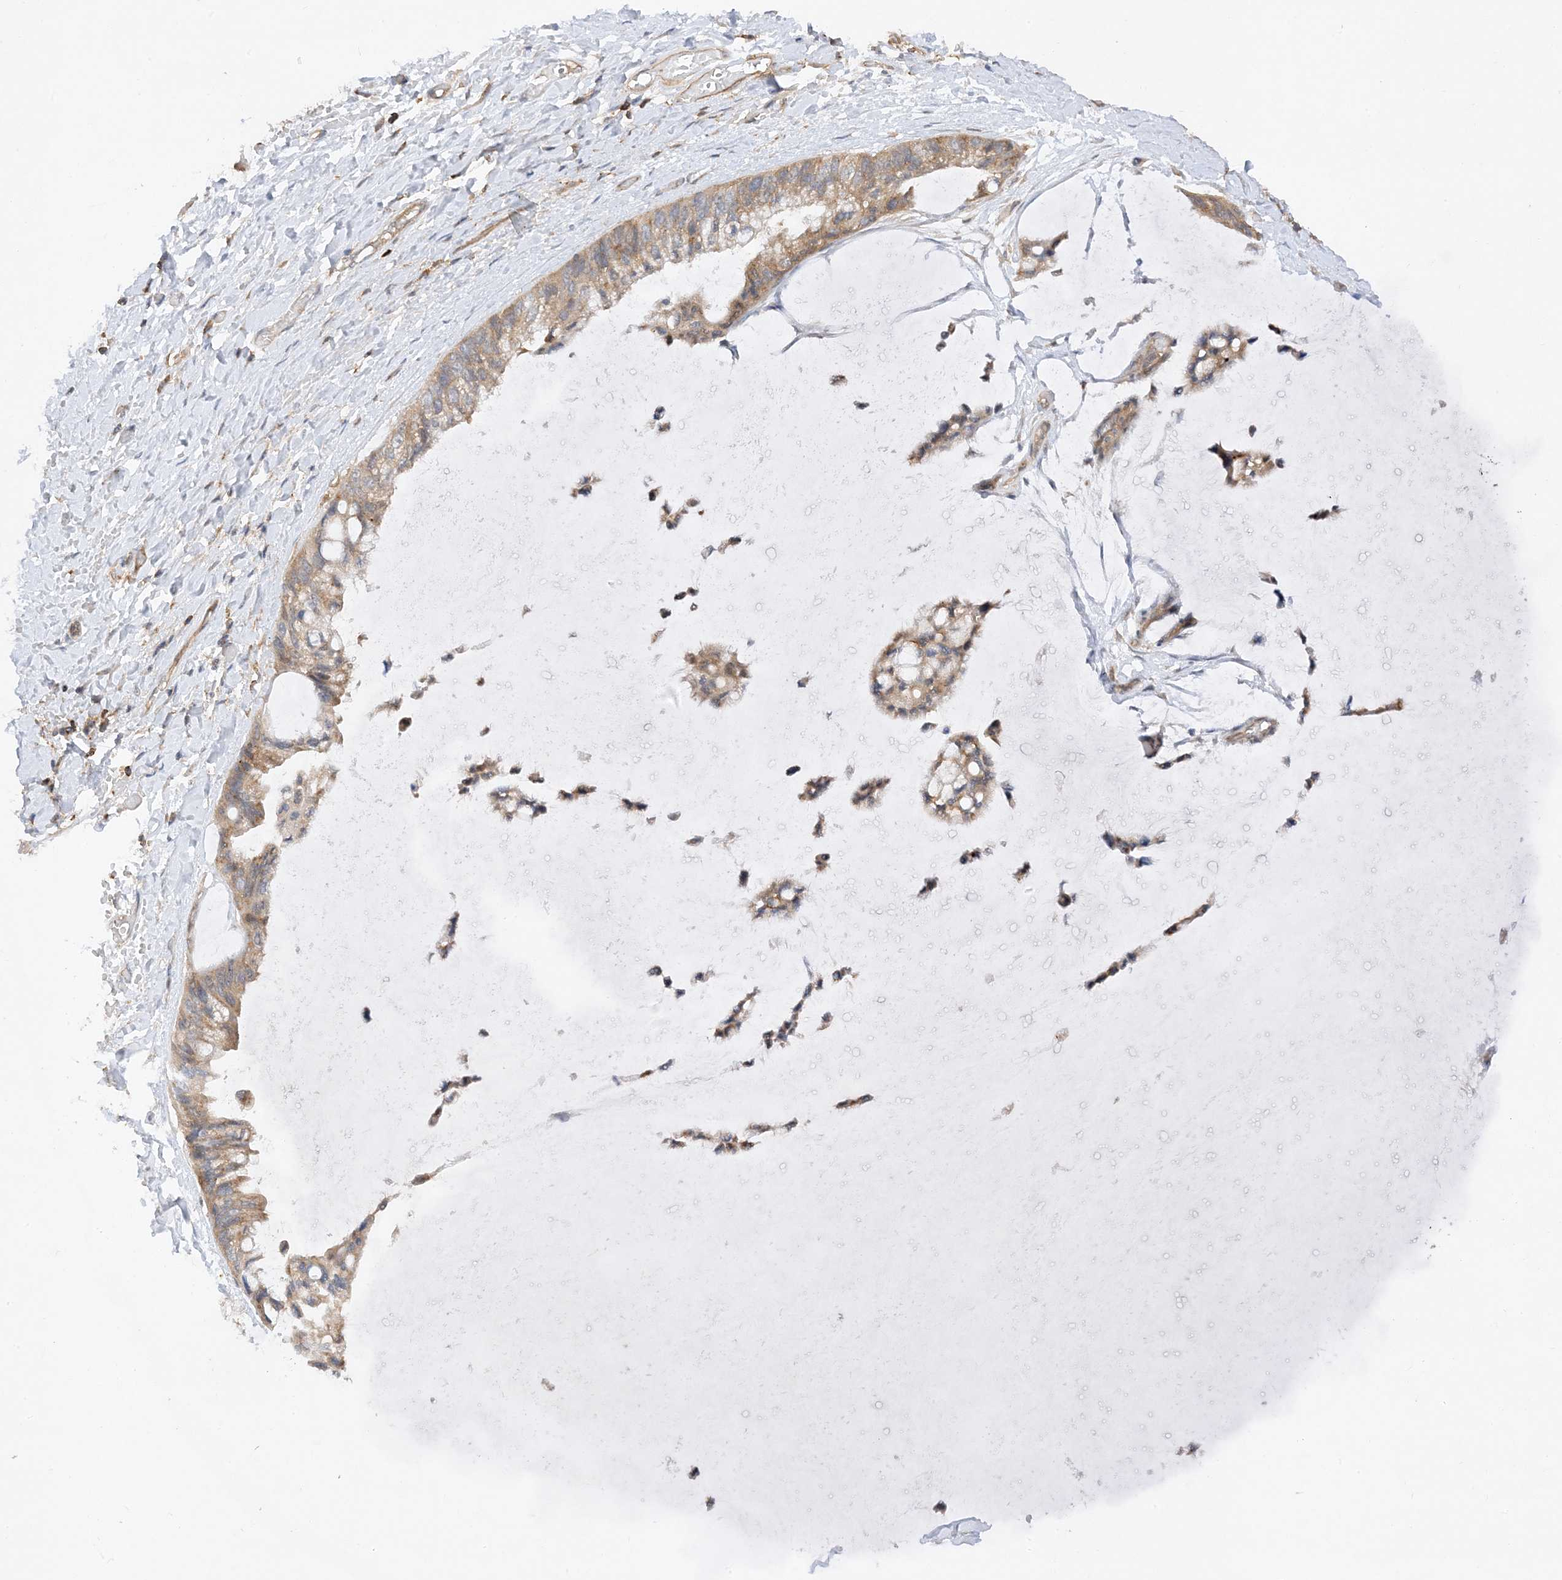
{"staining": {"intensity": "weak", "quantity": ">75%", "location": "cytoplasmic/membranous"}, "tissue": "ovarian cancer", "cell_type": "Tumor cells", "image_type": "cancer", "snomed": [{"axis": "morphology", "description": "Cystadenocarcinoma, mucinous, NOS"}, {"axis": "topography", "description": "Ovary"}], "caption": "Brown immunohistochemical staining in human ovarian cancer (mucinous cystadenocarcinoma) shows weak cytoplasmic/membranous staining in about >75% of tumor cells.", "gene": "PHACTR2", "patient": {"sex": "female", "age": 39}}